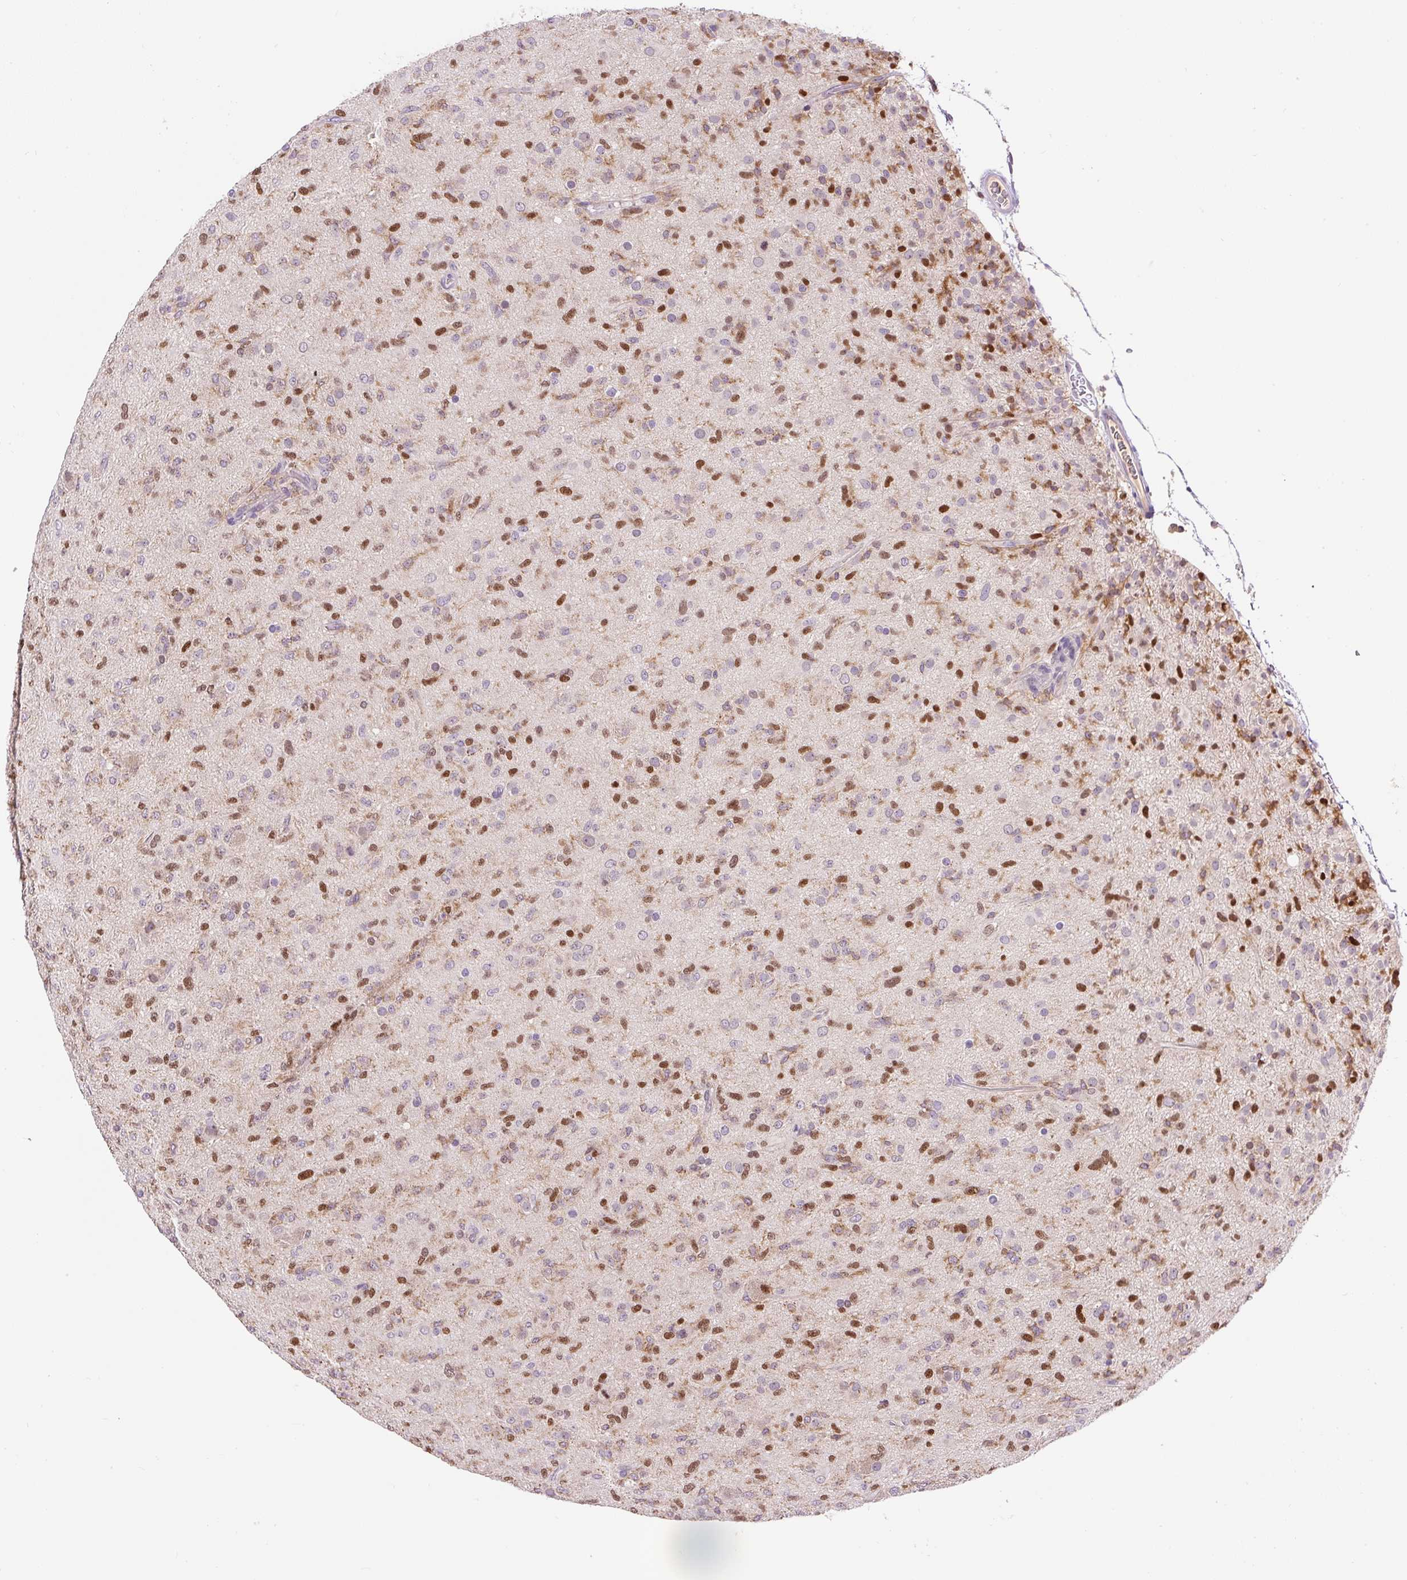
{"staining": {"intensity": "moderate", "quantity": "25%-75%", "location": "nuclear"}, "tissue": "glioma", "cell_type": "Tumor cells", "image_type": "cancer", "snomed": [{"axis": "morphology", "description": "Glioma, malignant, Low grade"}, {"axis": "topography", "description": "Brain"}], "caption": "A brown stain highlights moderate nuclear positivity of a protein in low-grade glioma (malignant) tumor cells. (IHC, brightfield microscopy, high magnification).", "gene": "CARD11", "patient": {"sex": "male", "age": 65}}